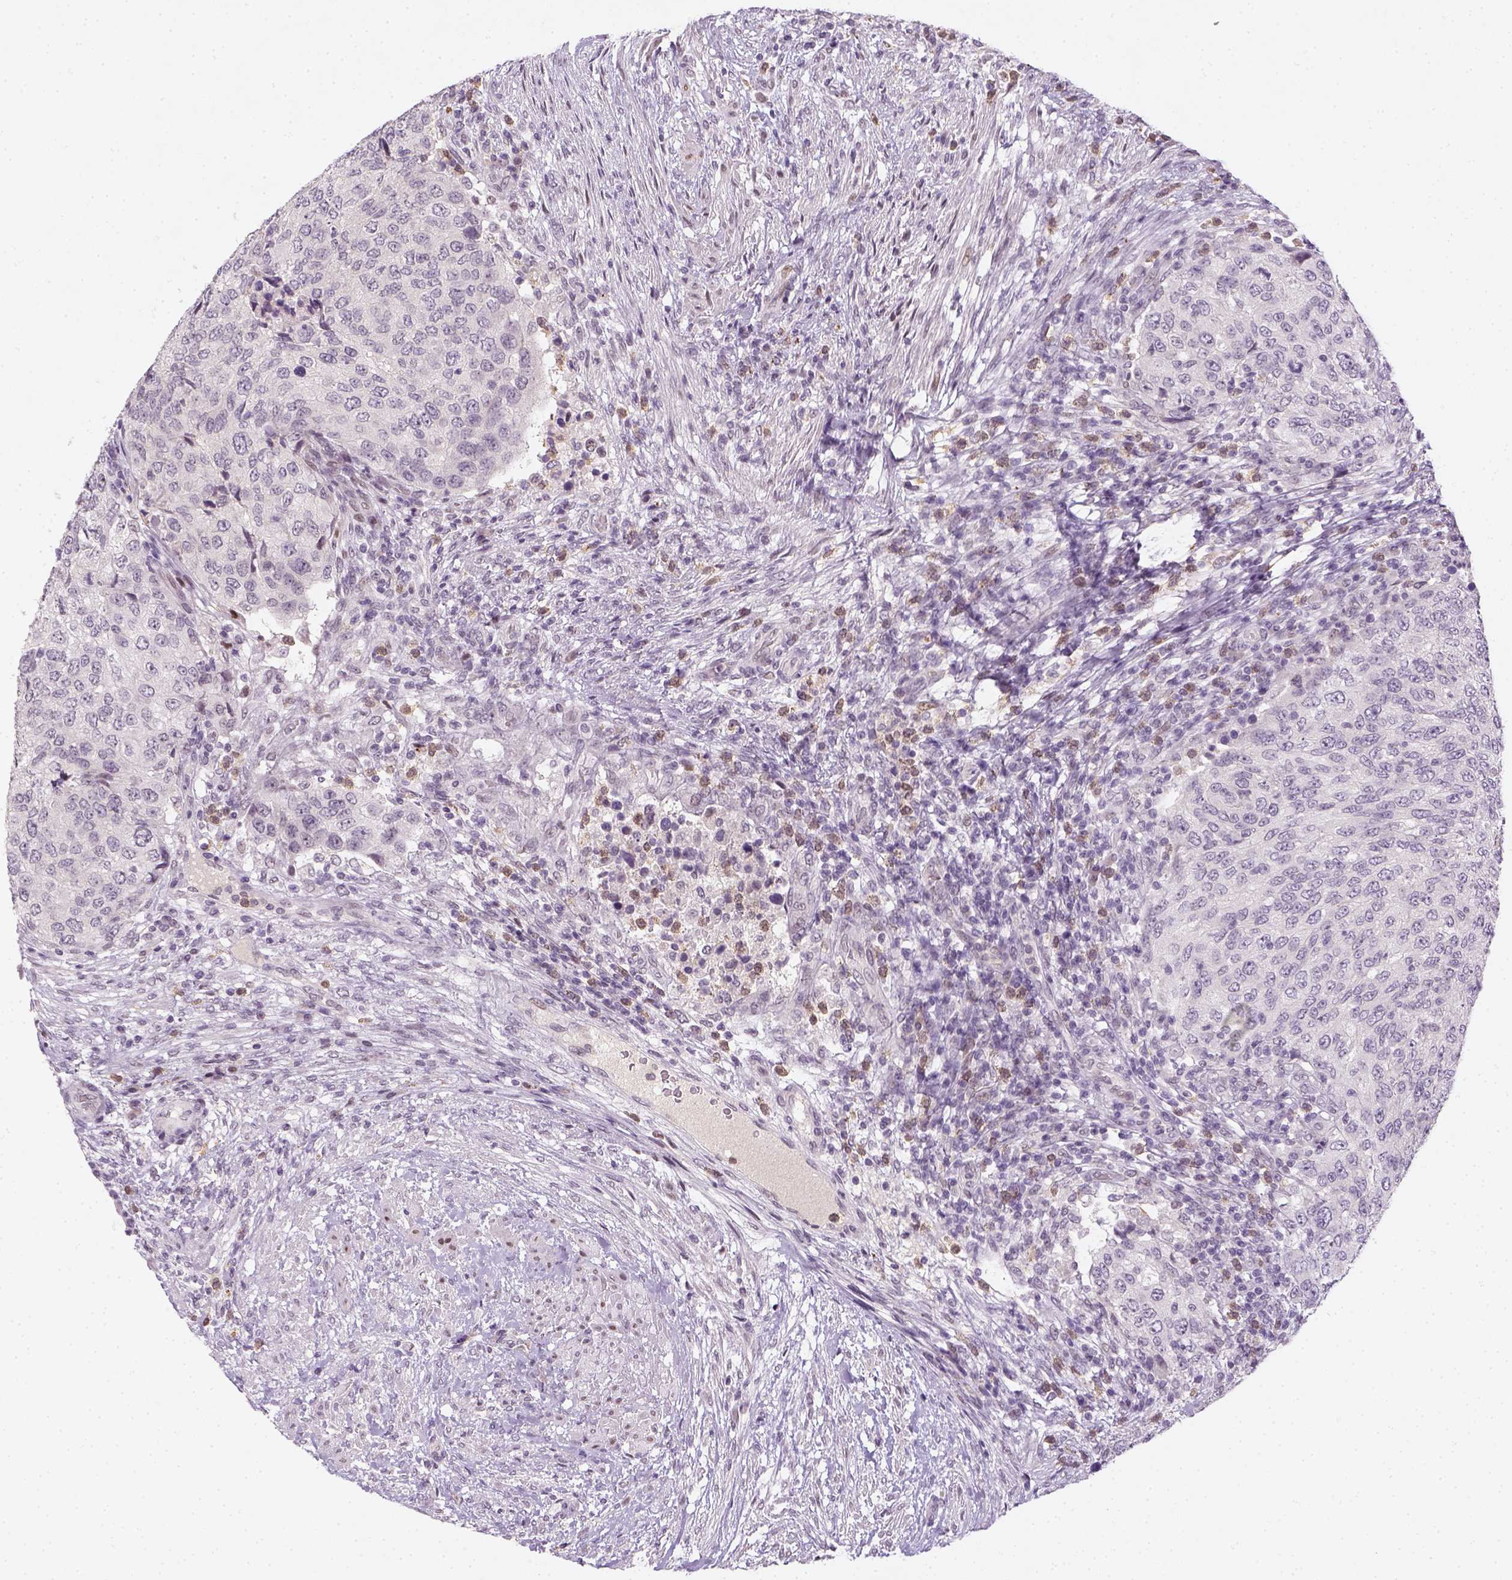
{"staining": {"intensity": "negative", "quantity": "none", "location": "none"}, "tissue": "urothelial cancer", "cell_type": "Tumor cells", "image_type": "cancer", "snomed": [{"axis": "morphology", "description": "Urothelial carcinoma, High grade"}, {"axis": "topography", "description": "Urinary bladder"}], "caption": "Tumor cells are negative for brown protein staining in urothelial cancer.", "gene": "MAGEB3", "patient": {"sex": "female", "age": 78}}